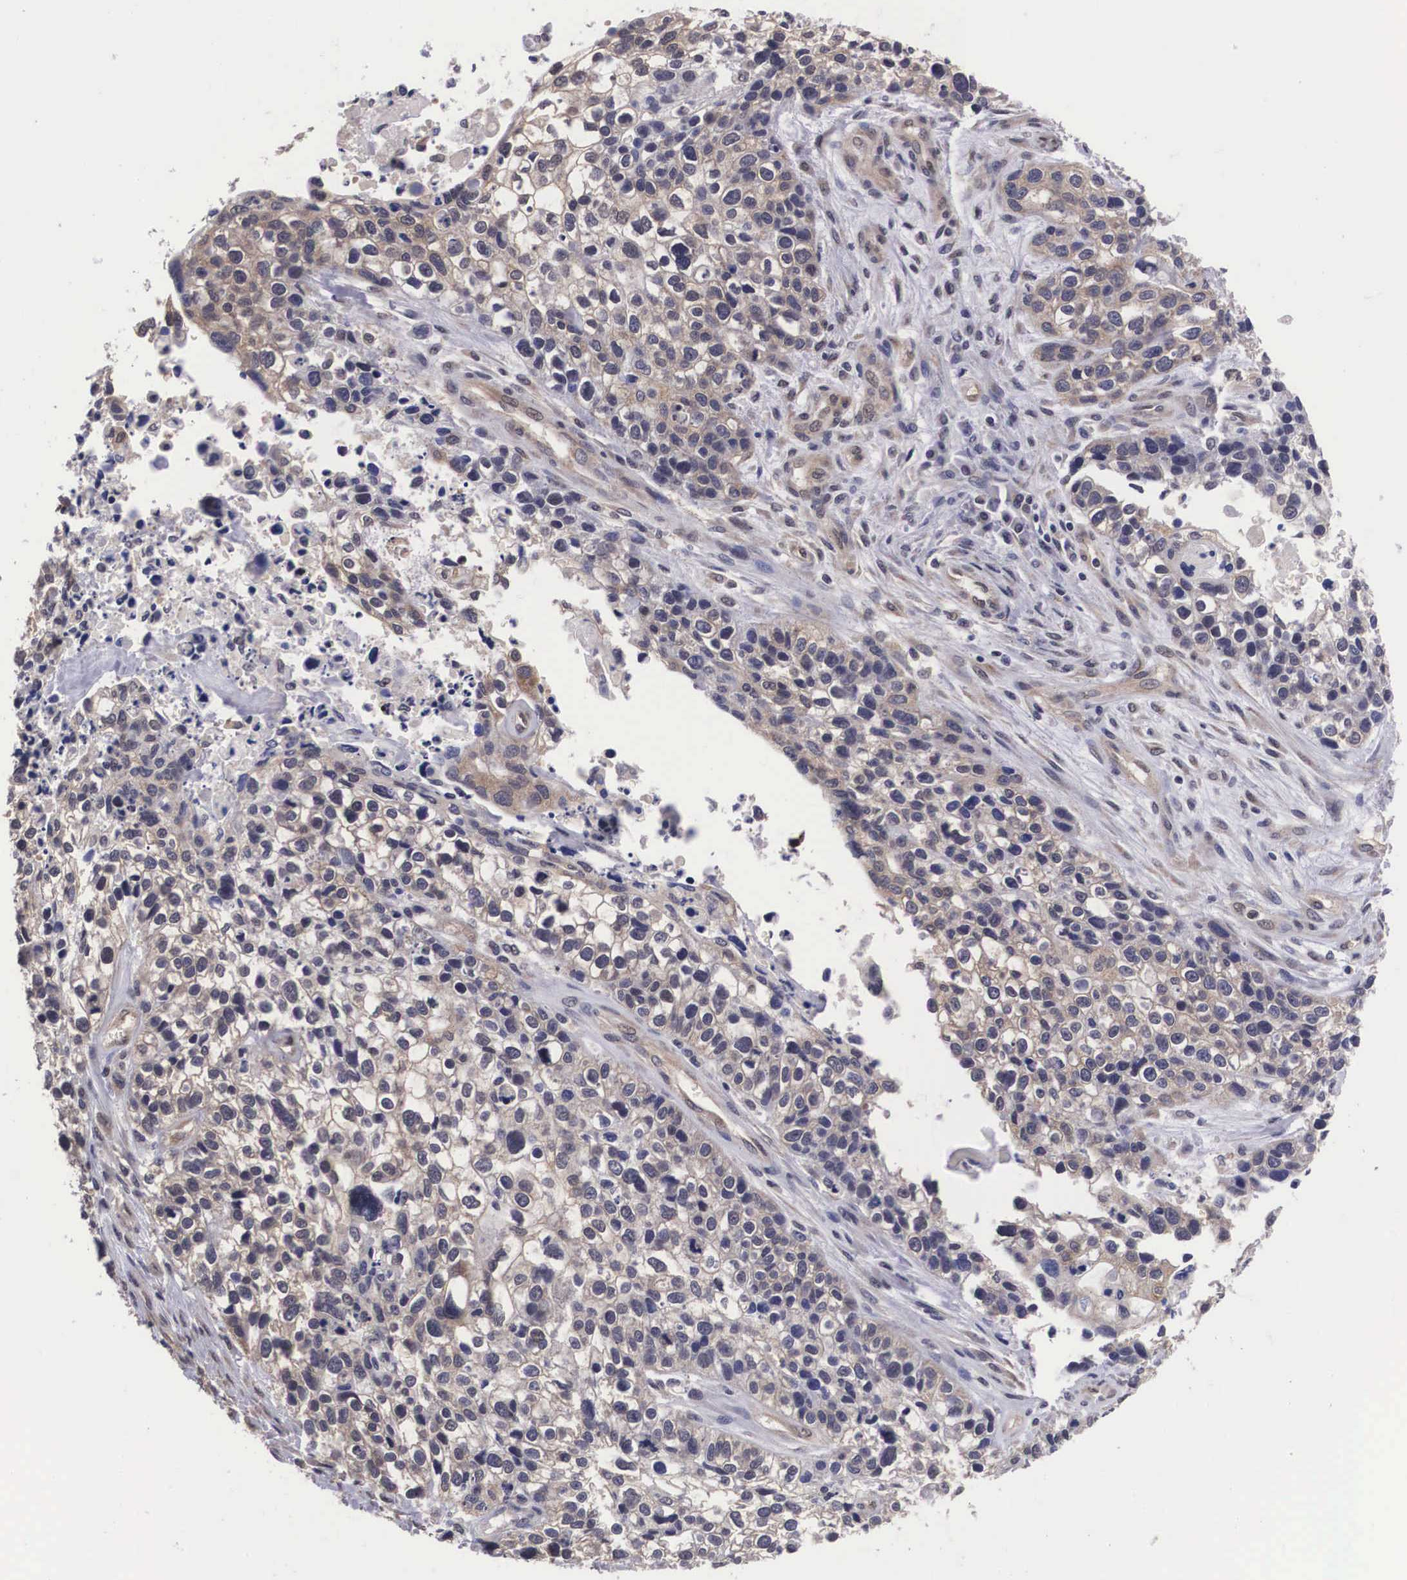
{"staining": {"intensity": "weak", "quantity": "25%-75%", "location": "cytoplasmic/membranous"}, "tissue": "lung cancer", "cell_type": "Tumor cells", "image_type": "cancer", "snomed": [{"axis": "morphology", "description": "Squamous cell carcinoma, NOS"}, {"axis": "topography", "description": "Lymph node"}, {"axis": "topography", "description": "Lung"}], "caption": "Human lung cancer (squamous cell carcinoma) stained for a protein (brown) reveals weak cytoplasmic/membranous positive positivity in approximately 25%-75% of tumor cells.", "gene": "OTX2", "patient": {"sex": "male", "age": 74}}